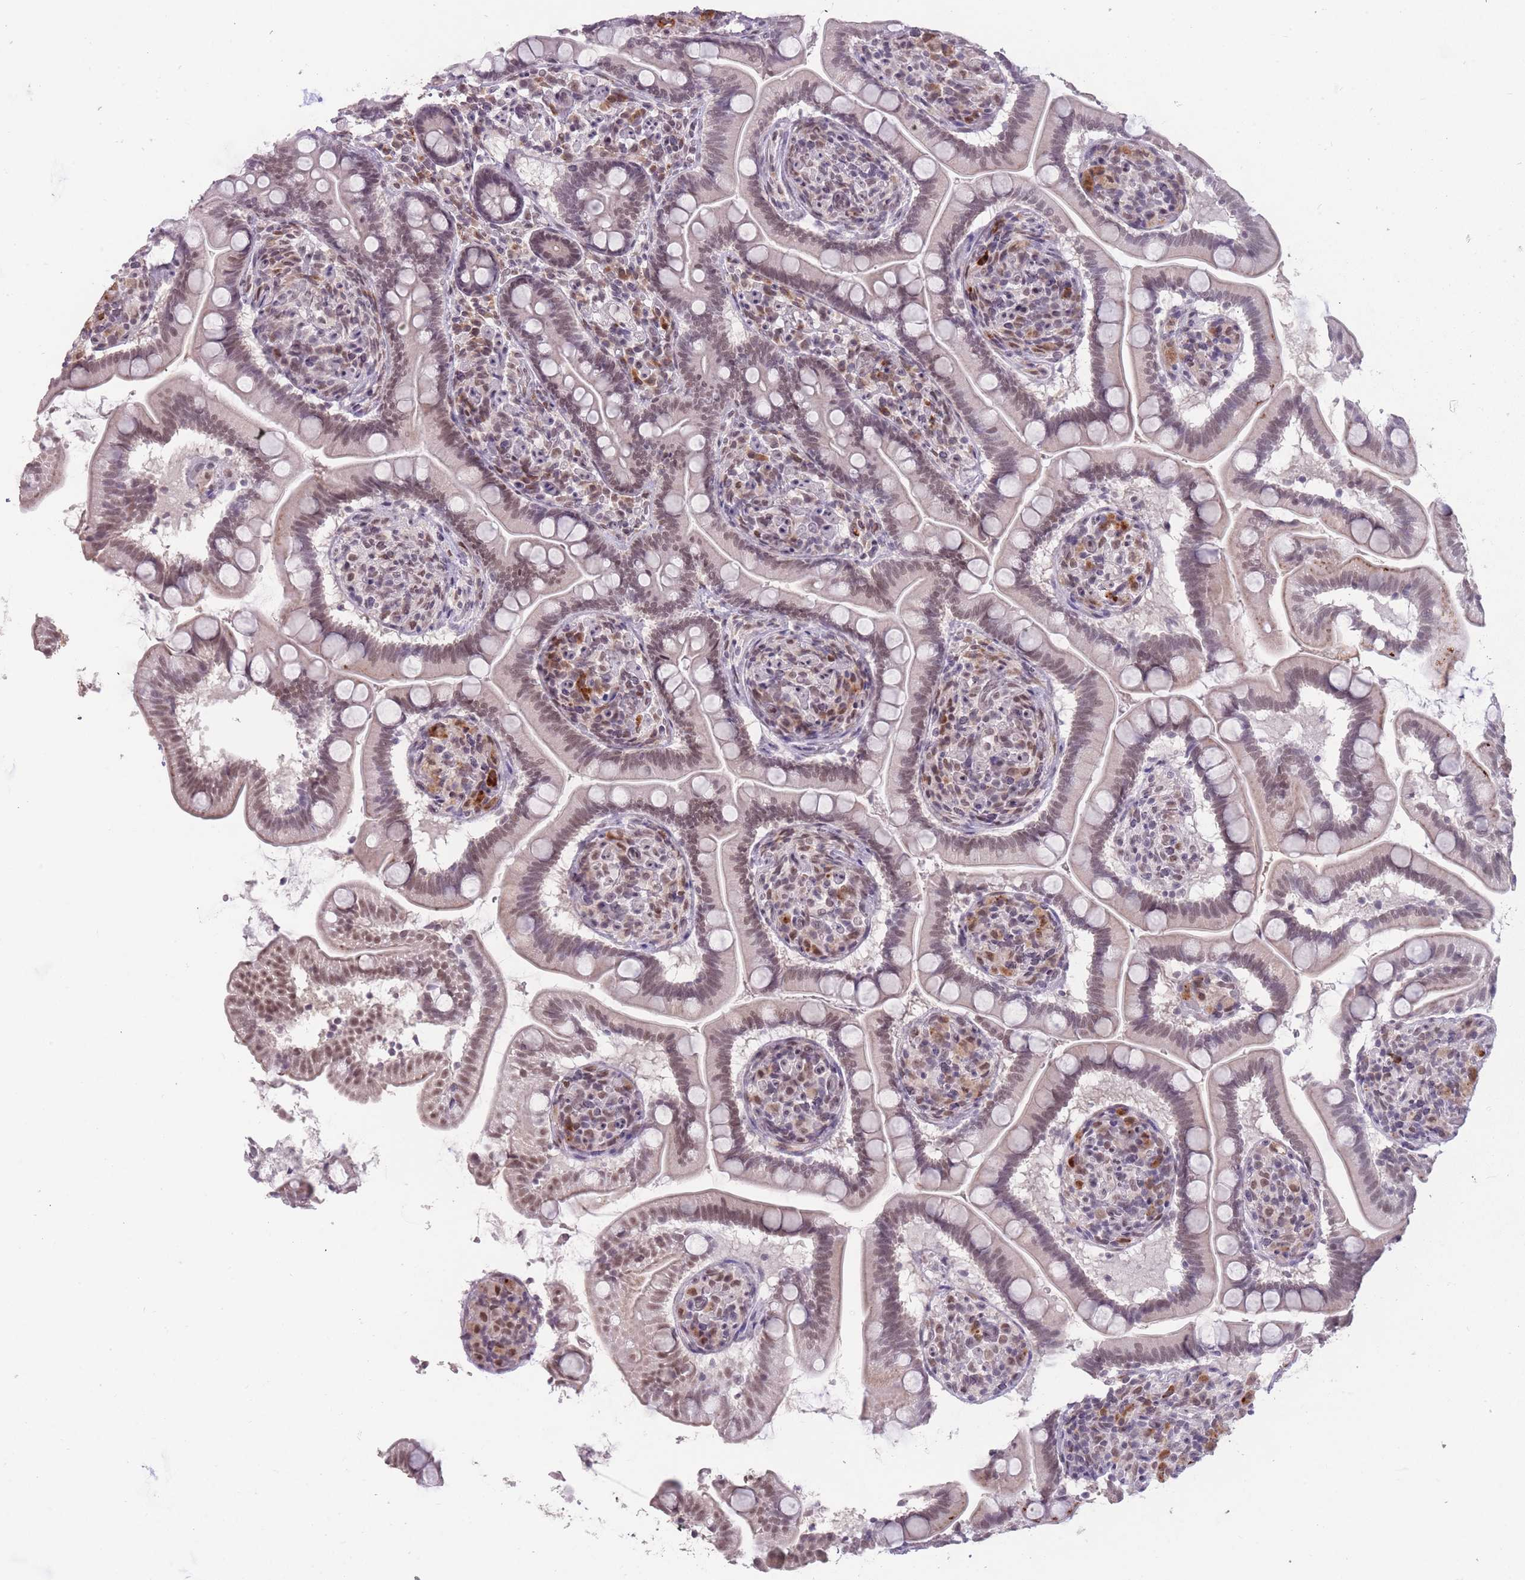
{"staining": {"intensity": "moderate", "quantity": ">75%", "location": "nuclear"}, "tissue": "small intestine", "cell_type": "Glandular cells", "image_type": "normal", "snomed": [{"axis": "morphology", "description": "Normal tissue, NOS"}, {"axis": "topography", "description": "Small intestine"}], "caption": "Protein analysis of unremarkable small intestine shows moderate nuclear staining in about >75% of glandular cells. The staining was performed using DAB (3,3'-diaminobenzidine) to visualize the protein expression in brown, while the nuclei were stained in blue with hematoxylin (Magnification: 20x).", "gene": "HNRNPUL1", "patient": {"sex": "female", "age": 64}}